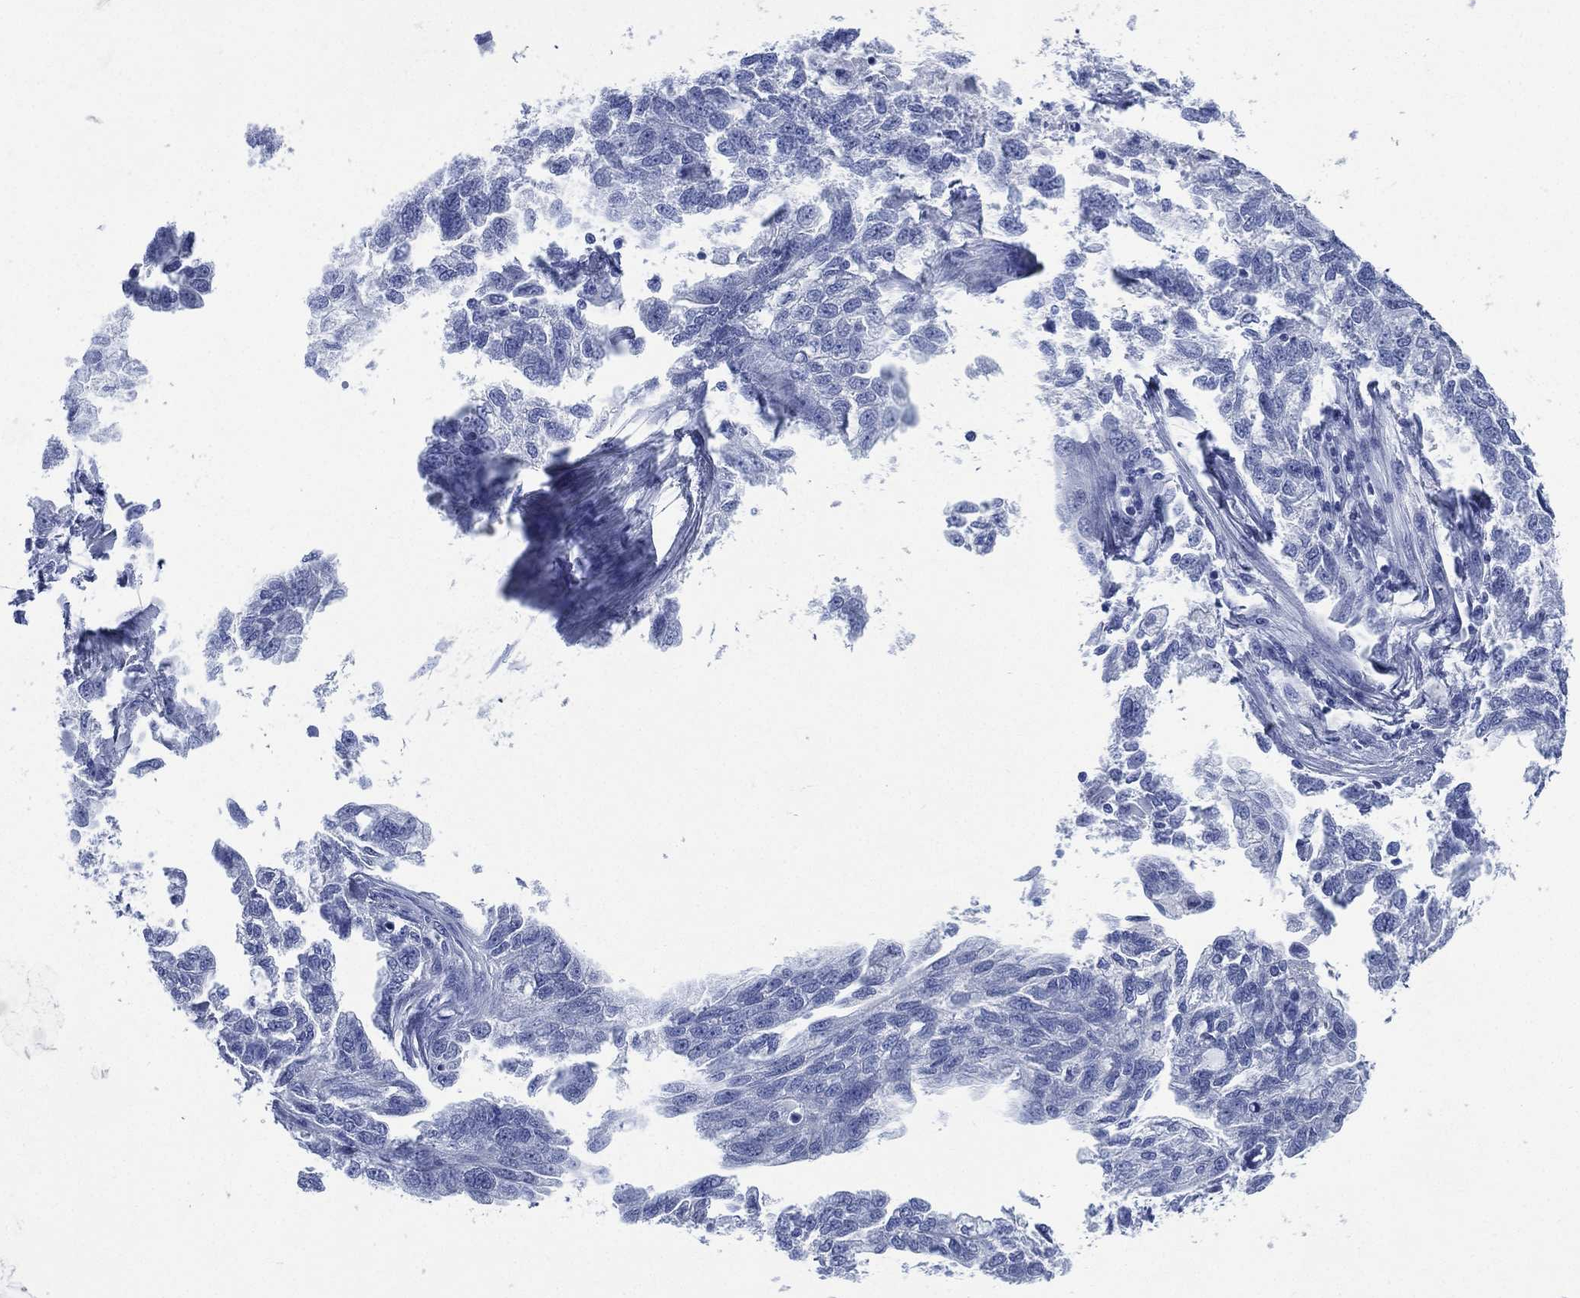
{"staining": {"intensity": "negative", "quantity": "none", "location": "none"}, "tissue": "ovarian cancer", "cell_type": "Tumor cells", "image_type": "cancer", "snomed": [{"axis": "morphology", "description": "Cystadenocarcinoma, serous, NOS"}, {"axis": "topography", "description": "Ovary"}], "caption": "Tumor cells show no significant expression in serous cystadenocarcinoma (ovarian).", "gene": "SIGLECL1", "patient": {"sex": "female", "age": 51}}